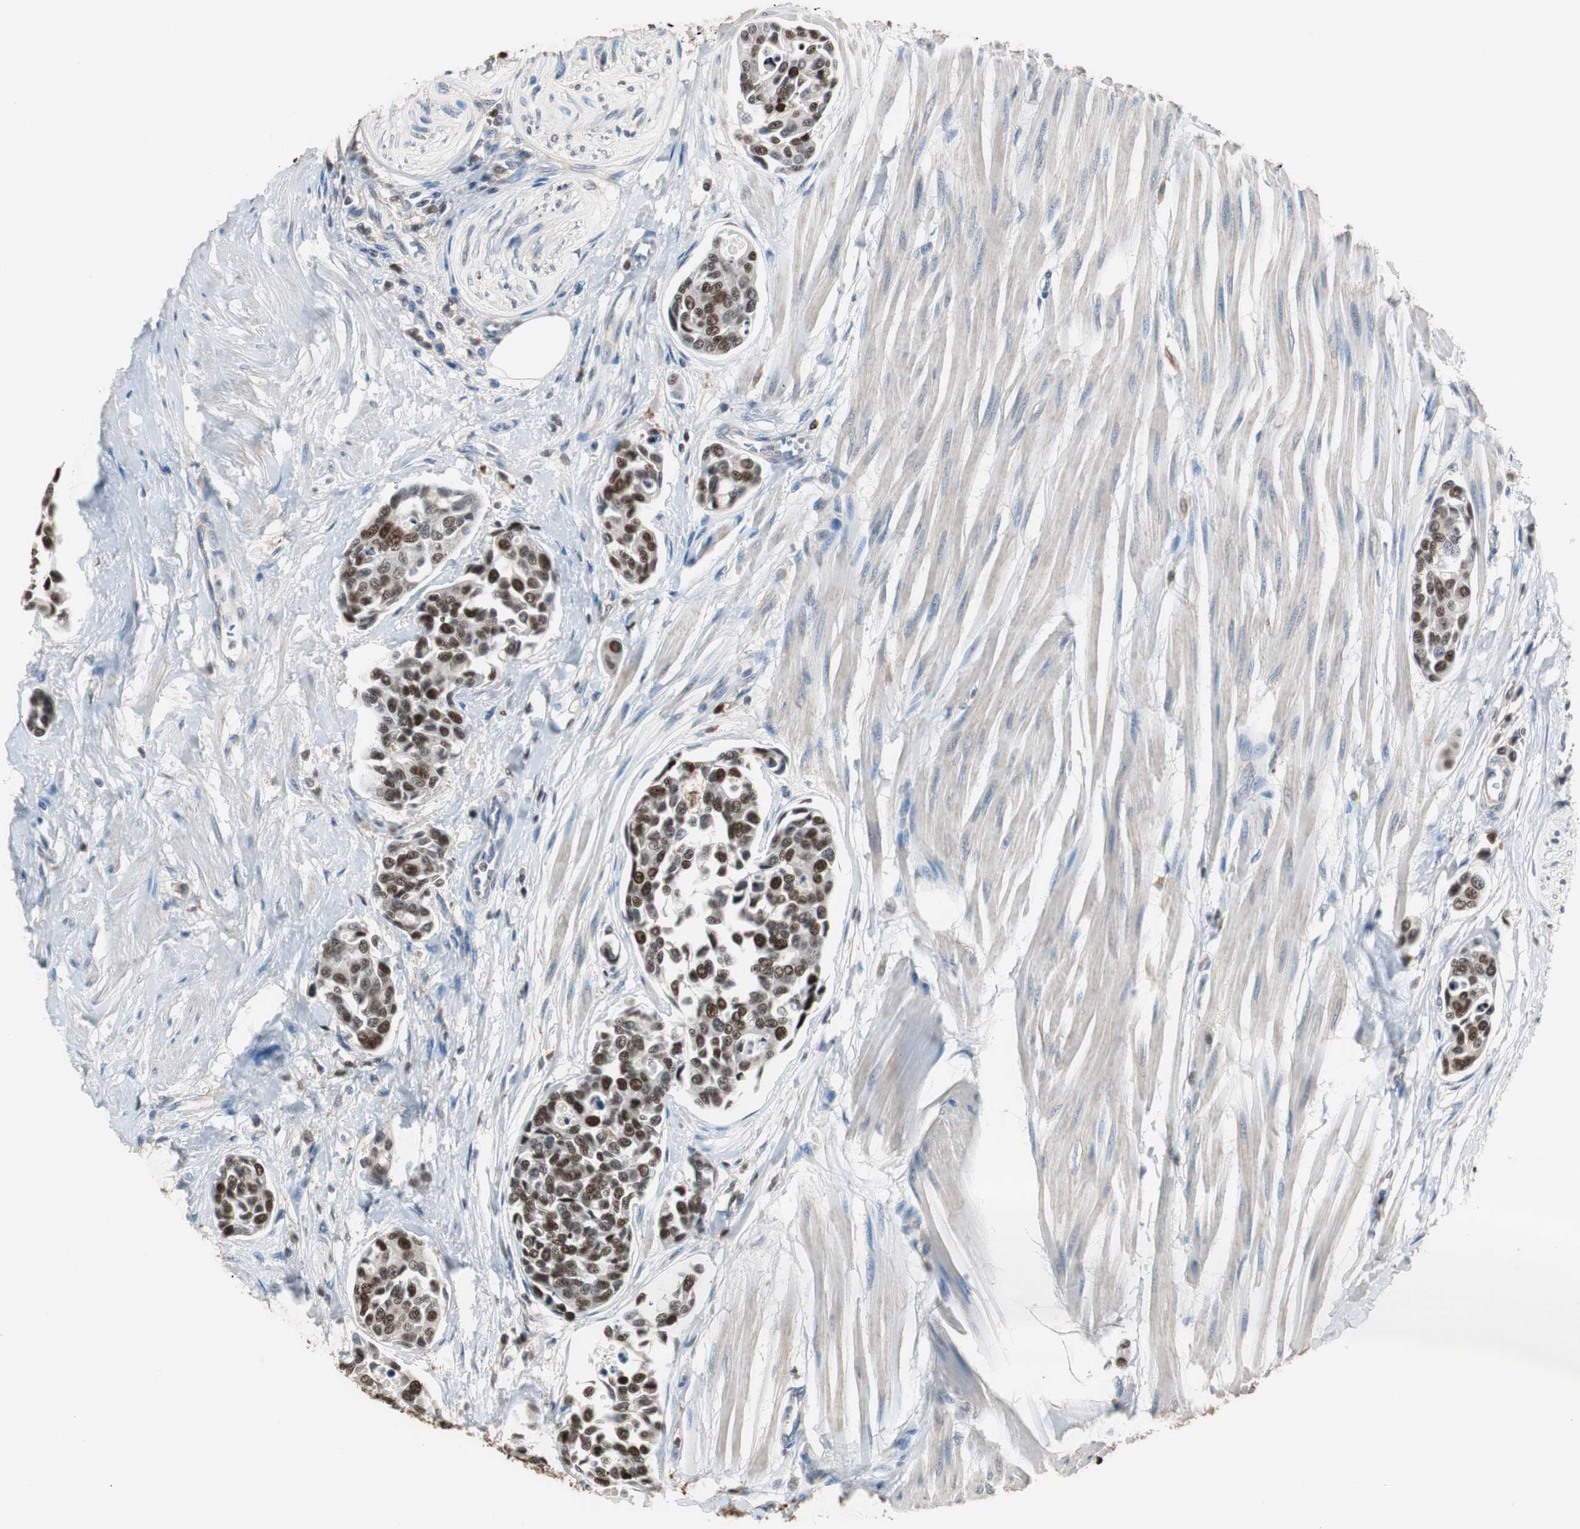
{"staining": {"intensity": "strong", "quantity": ">75%", "location": "nuclear"}, "tissue": "urothelial cancer", "cell_type": "Tumor cells", "image_type": "cancer", "snomed": [{"axis": "morphology", "description": "Urothelial carcinoma, High grade"}, {"axis": "topography", "description": "Urinary bladder"}], "caption": "High-power microscopy captured an immunohistochemistry (IHC) histopathology image of urothelial carcinoma (high-grade), revealing strong nuclear expression in approximately >75% of tumor cells.", "gene": "FEN1", "patient": {"sex": "male", "age": 78}}